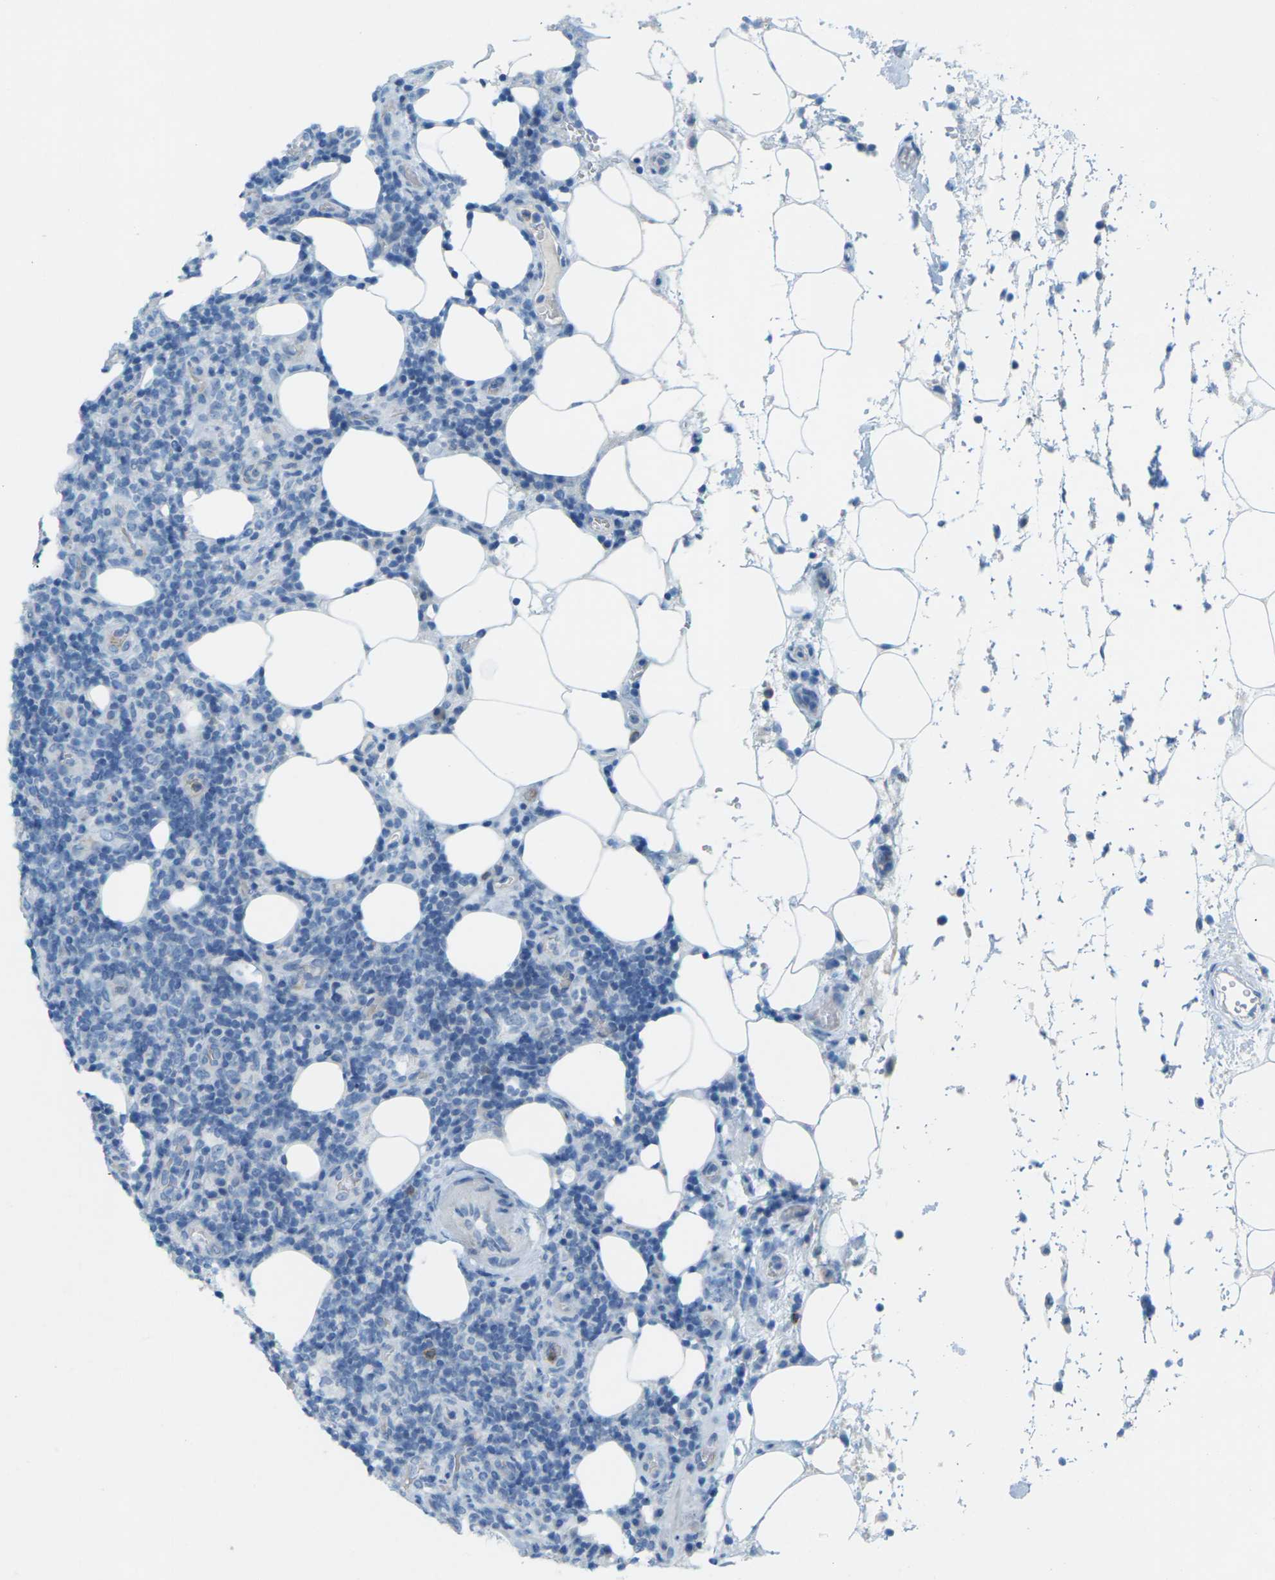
{"staining": {"intensity": "negative", "quantity": "none", "location": "none"}, "tissue": "lymphoma", "cell_type": "Tumor cells", "image_type": "cancer", "snomed": [{"axis": "morphology", "description": "Malignant lymphoma, non-Hodgkin's type, High grade"}, {"axis": "topography", "description": "Lymph node"}], "caption": "Tumor cells are negative for brown protein staining in lymphoma.", "gene": "CDH16", "patient": {"sex": "female", "age": 76}}